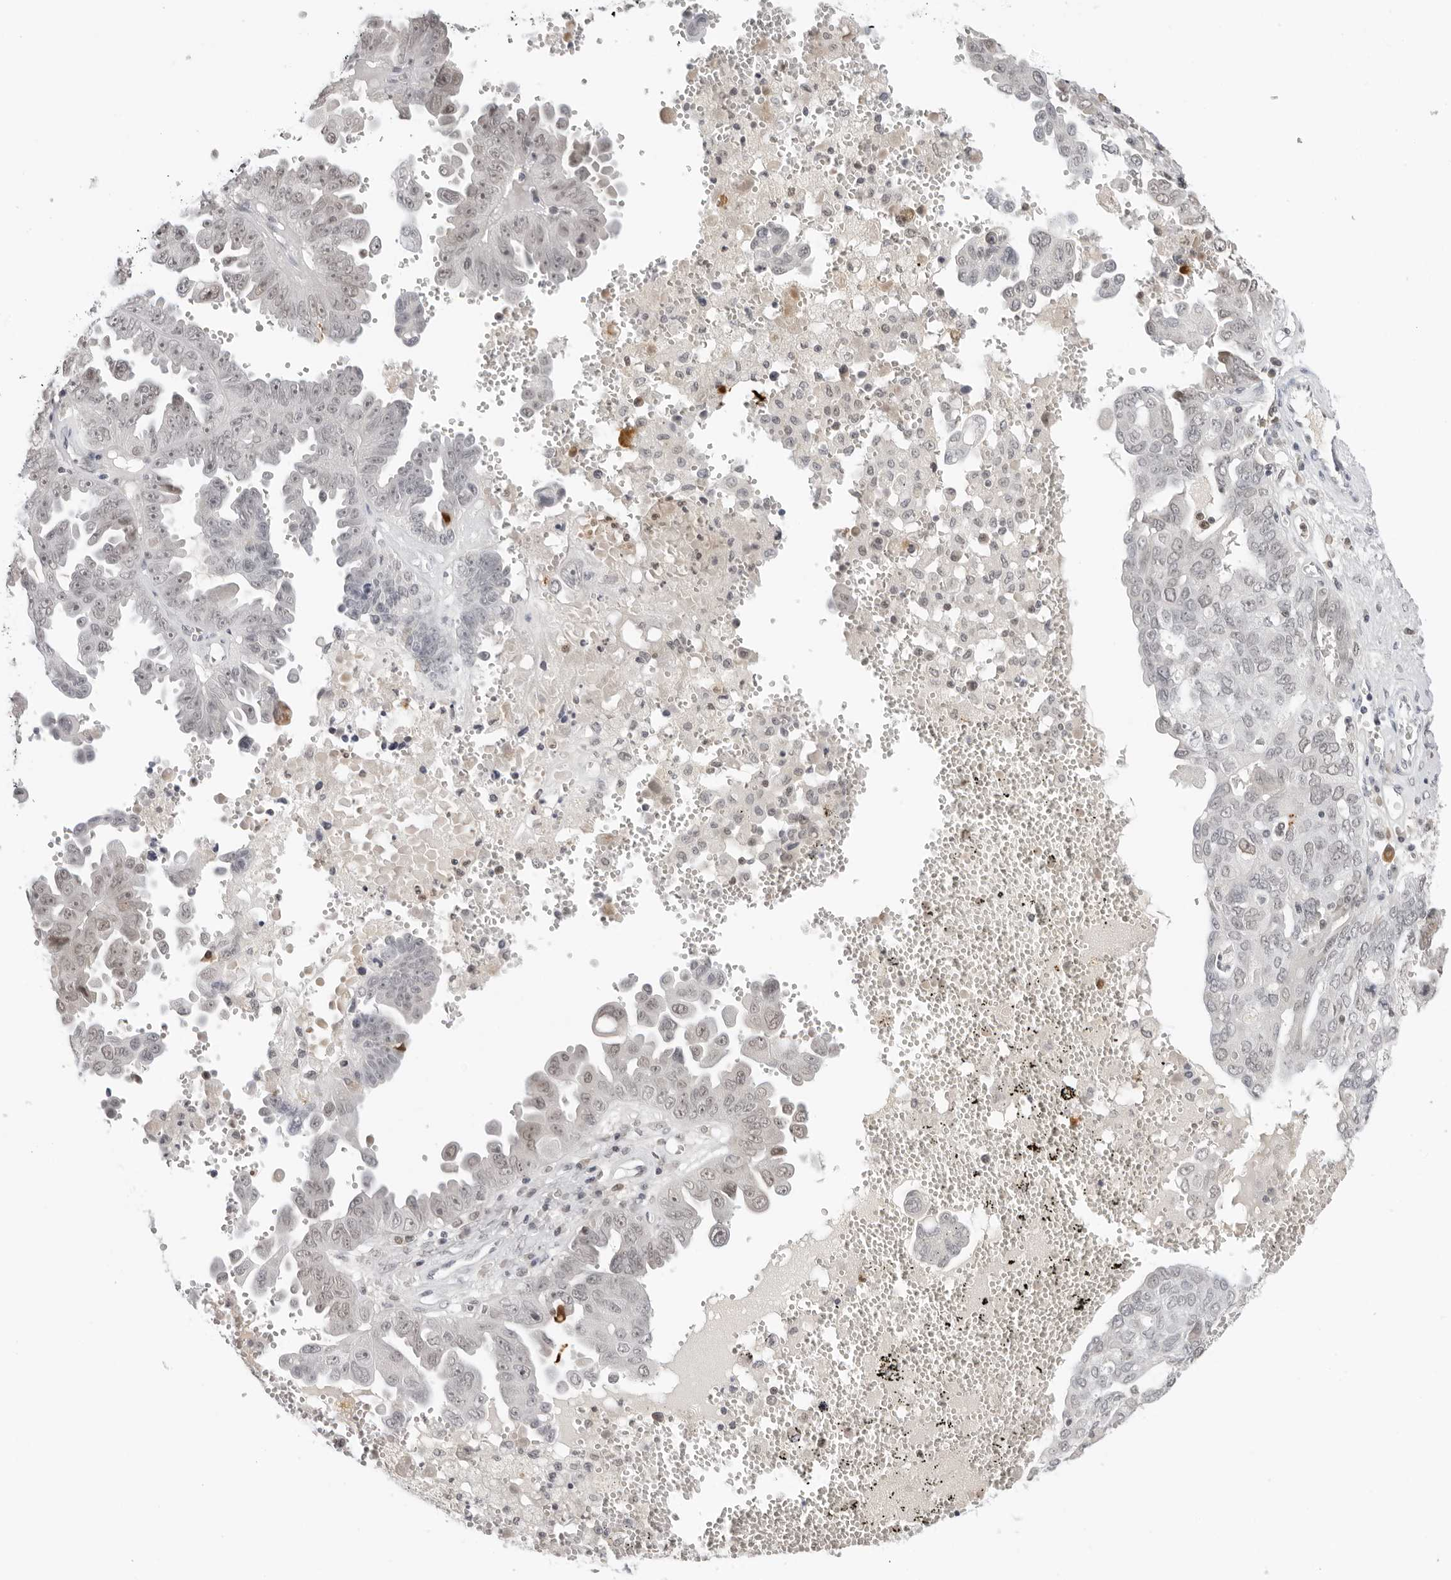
{"staining": {"intensity": "weak", "quantity": "<25%", "location": "nuclear"}, "tissue": "ovarian cancer", "cell_type": "Tumor cells", "image_type": "cancer", "snomed": [{"axis": "morphology", "description": "Carcinoma, endometroid"}, {"axis": "topography", "description": "Ovary"}], "caption": "DAB (3,3'-diaminobenzidine) immunohistochemical staining of ovarian cancer (endometroid carcinoma) reveals no significant expression in tumor cells.", "gene": "MSH6", "patient": {"sex": "female", "age": 62}}